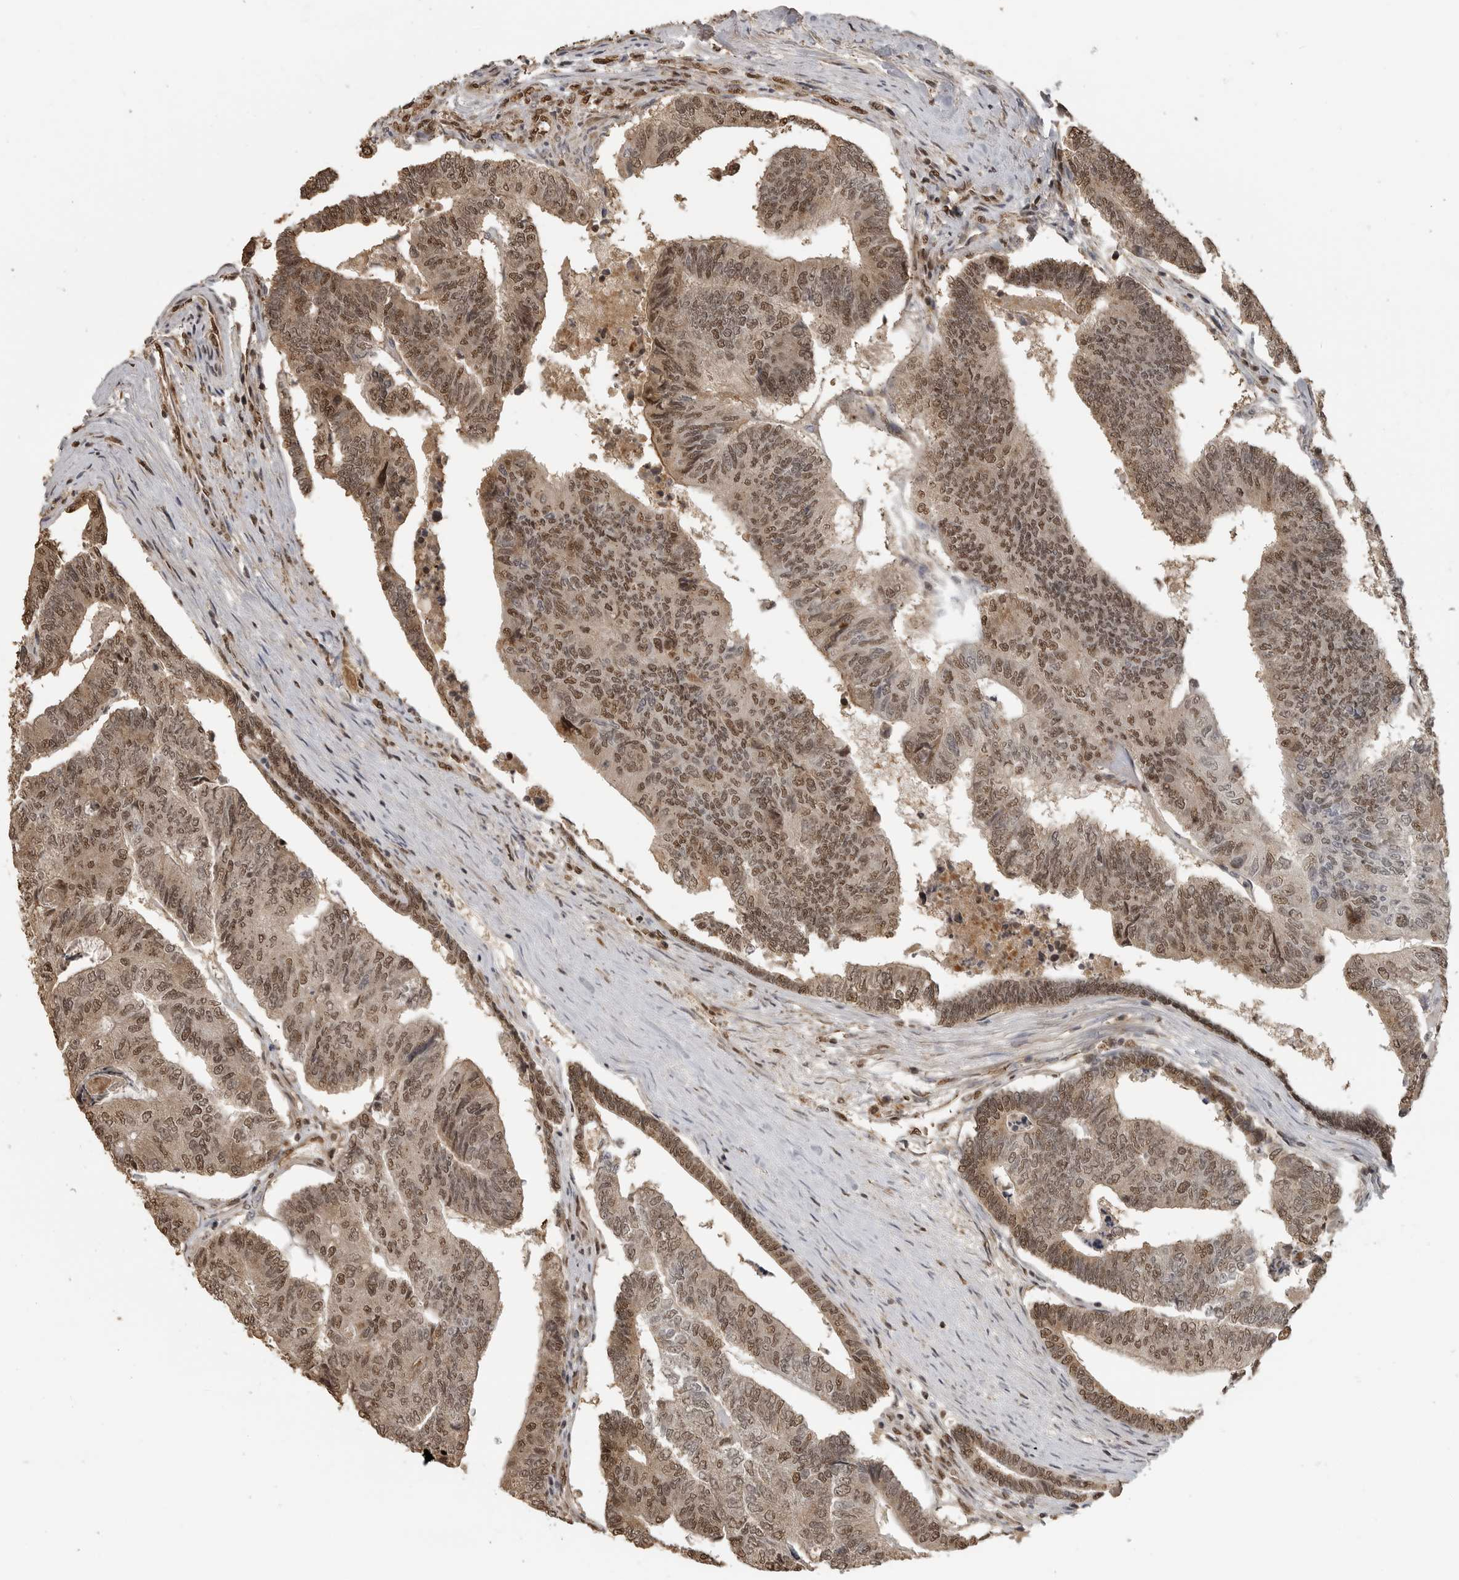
{"staining": {"intensity": "moderate", "quantity": ">75%", "location": "nuclear"}, "tissue": "colorectal cancer", "cell_type": "Tumor cells", "image_type": "cancer", "snomed": [{"axis": "morphology", "description": "Adenocarcinoma, NOS"}, {"axis": "topography", "description": "Colon"}], "caption": "Immunohistochemical staining of colorectal adenocarcinoma exhibits medium levels of moderate nuclear staining in approximately >75% of tumor cells.", "gene": "CLOCK", "patient": {"sex": "female", "age": 67}}